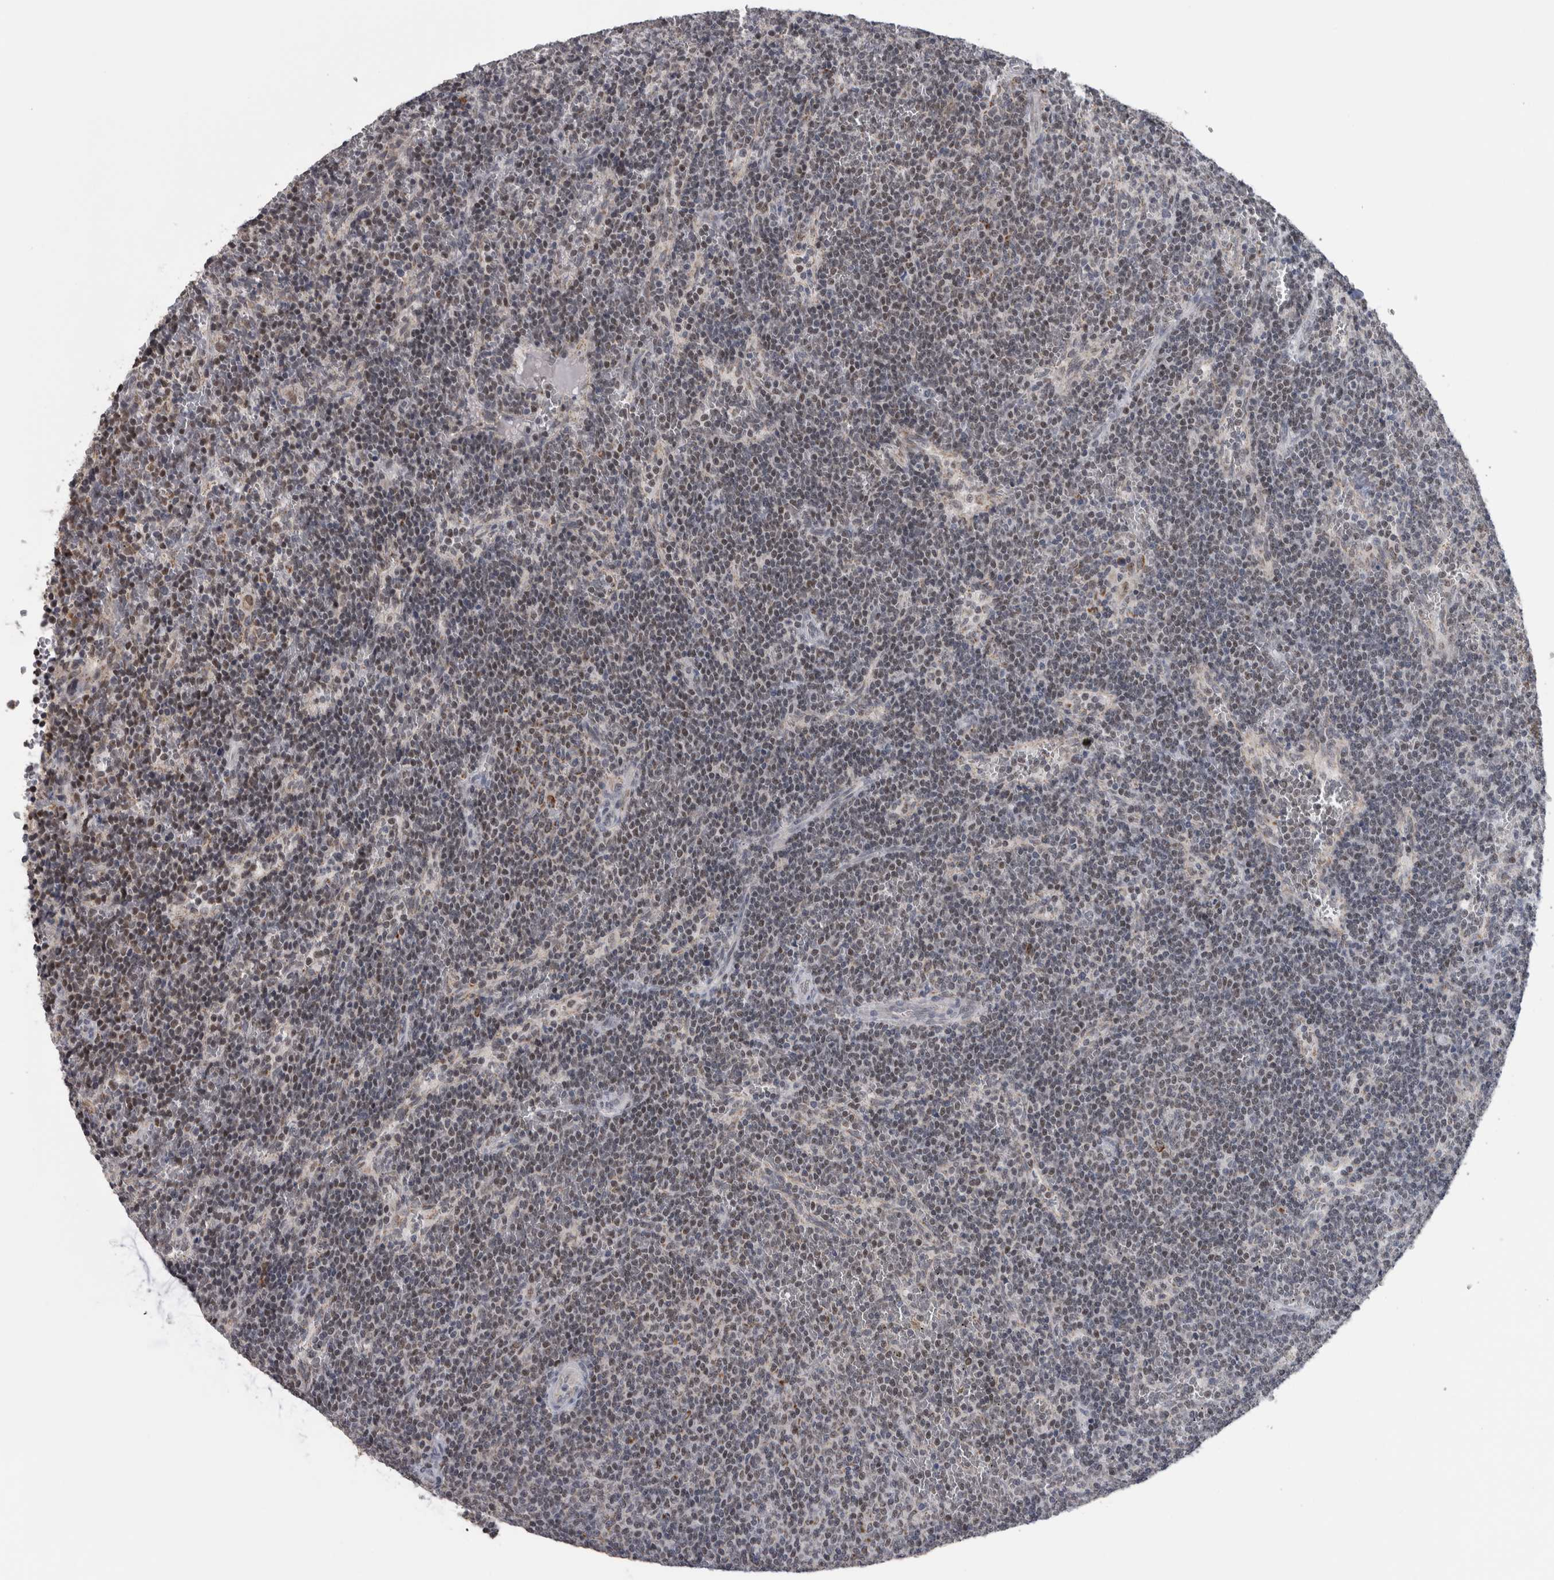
{"staining": {"intensity": "moderate", "quantity": "<25%", "location": "cytoplasmic/membranous"}, "tissue": "lymphoma", "cell_type": "Tumor cells", "image_type": "cancer", "snomed": [{"axis": "morphology", "description": "Malignant lymphoma, non-Hodgkin's type, Low grade"}, {"axis": "topography", "description": "Spleen"}], "caption": "Moderate cytoplasmic/membranous expression for a protein is present in approximately <25% of tumor cells of malignant lymphoma, non-Hodgkin's type (low-grade) using IHC.", "gene": "OR2K2", "patient": {"sex": "female", "age": 50}}